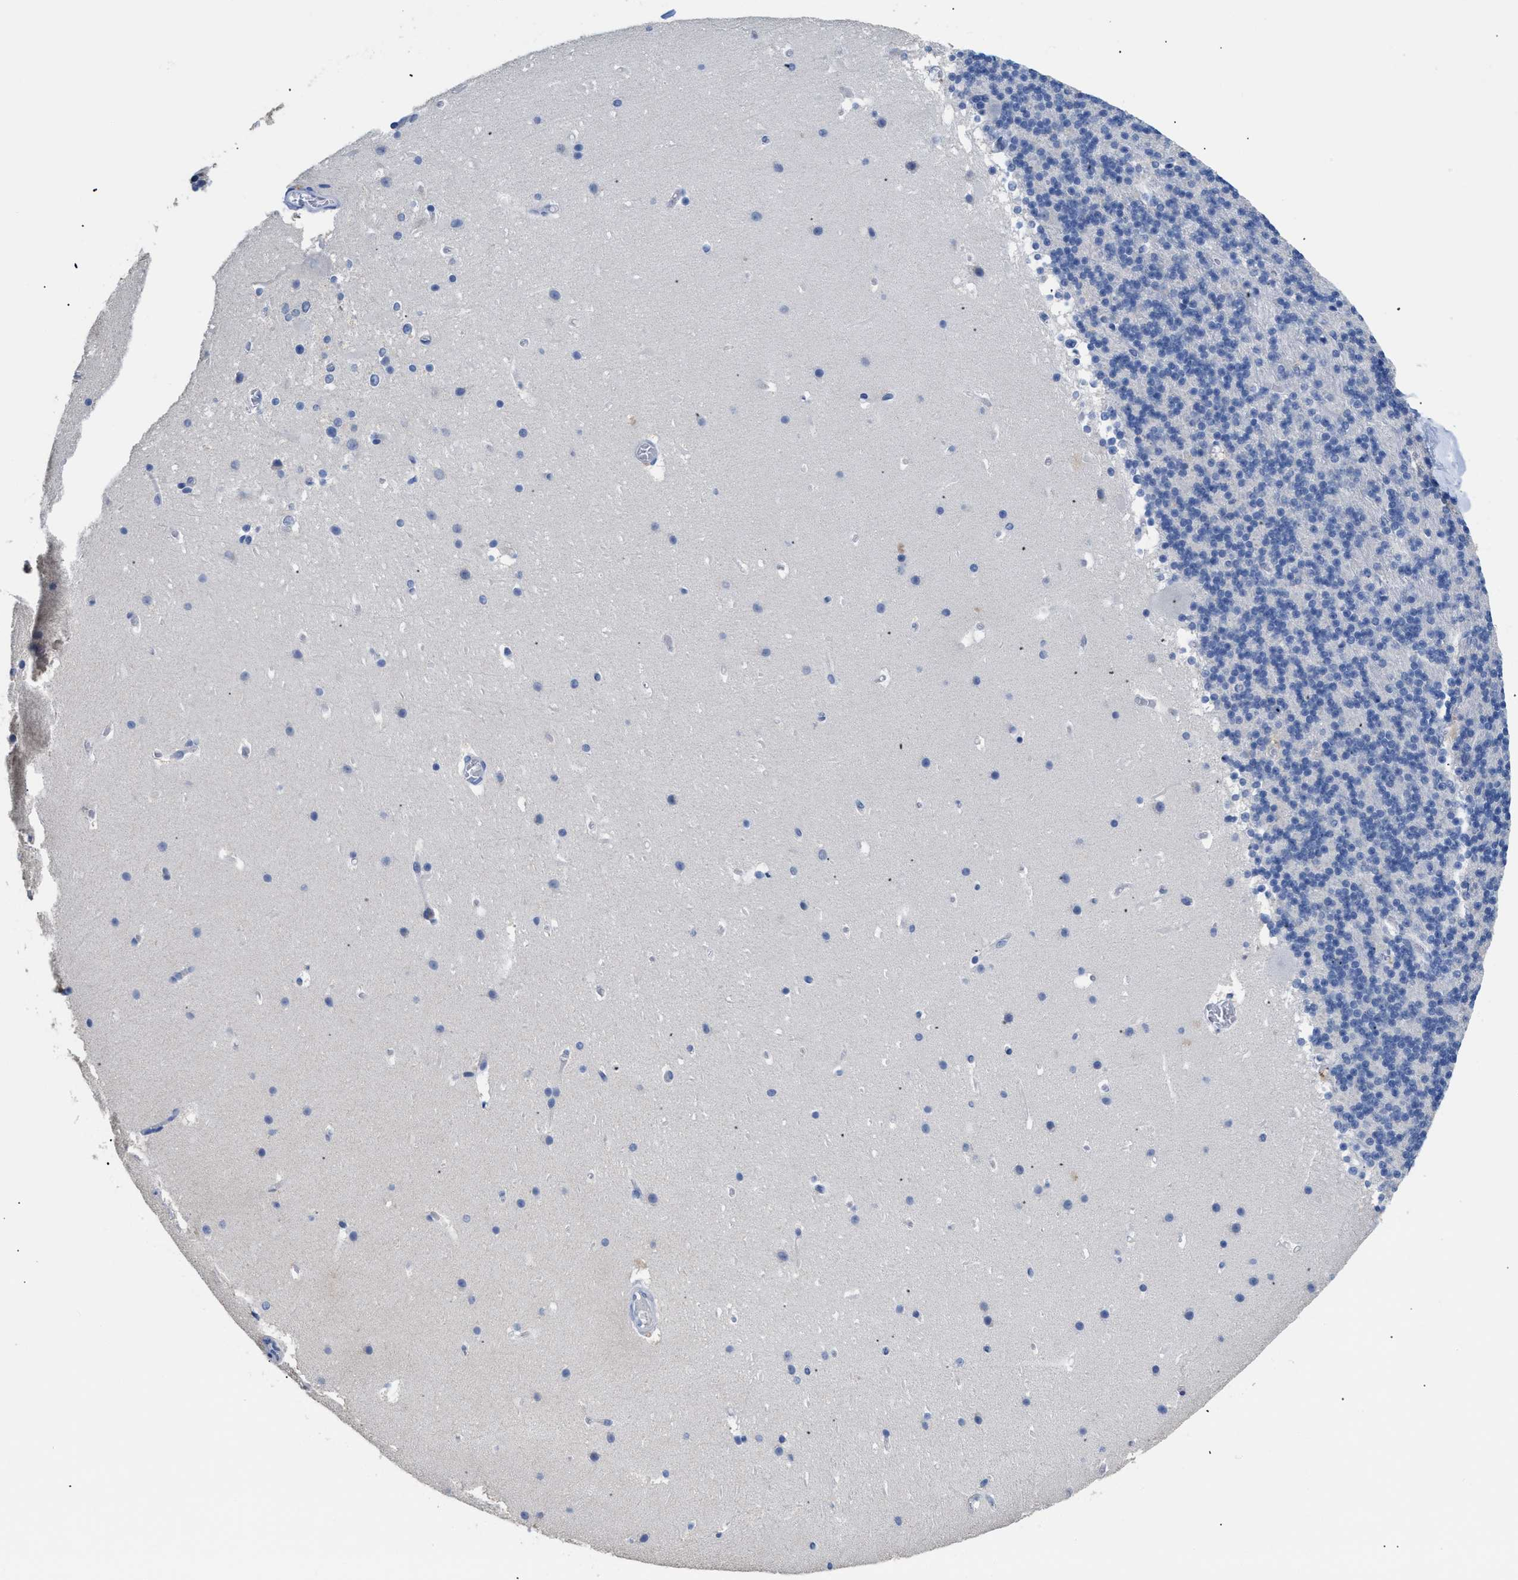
{"staining": {"intensity": "negative", "quantity": "none", "location": "none"}, "tissue": "cerebellum", "cell_type": "Cells in granular layer", "image_type": "normal", "snomed": [{"axis": "morphology", "description": "Normal tissue, NOS"}, {"axis": "topography", "description": "Cerebellum"}], "caption": "DAB immunohistochemical staining of benign human cerebellum exhibits no significant expression in cells in granular layer. (DAB IHC with hematoxylin counter stain).", "gene": "APOBEC2", "patient": {"sex": "male", "age": 45}}